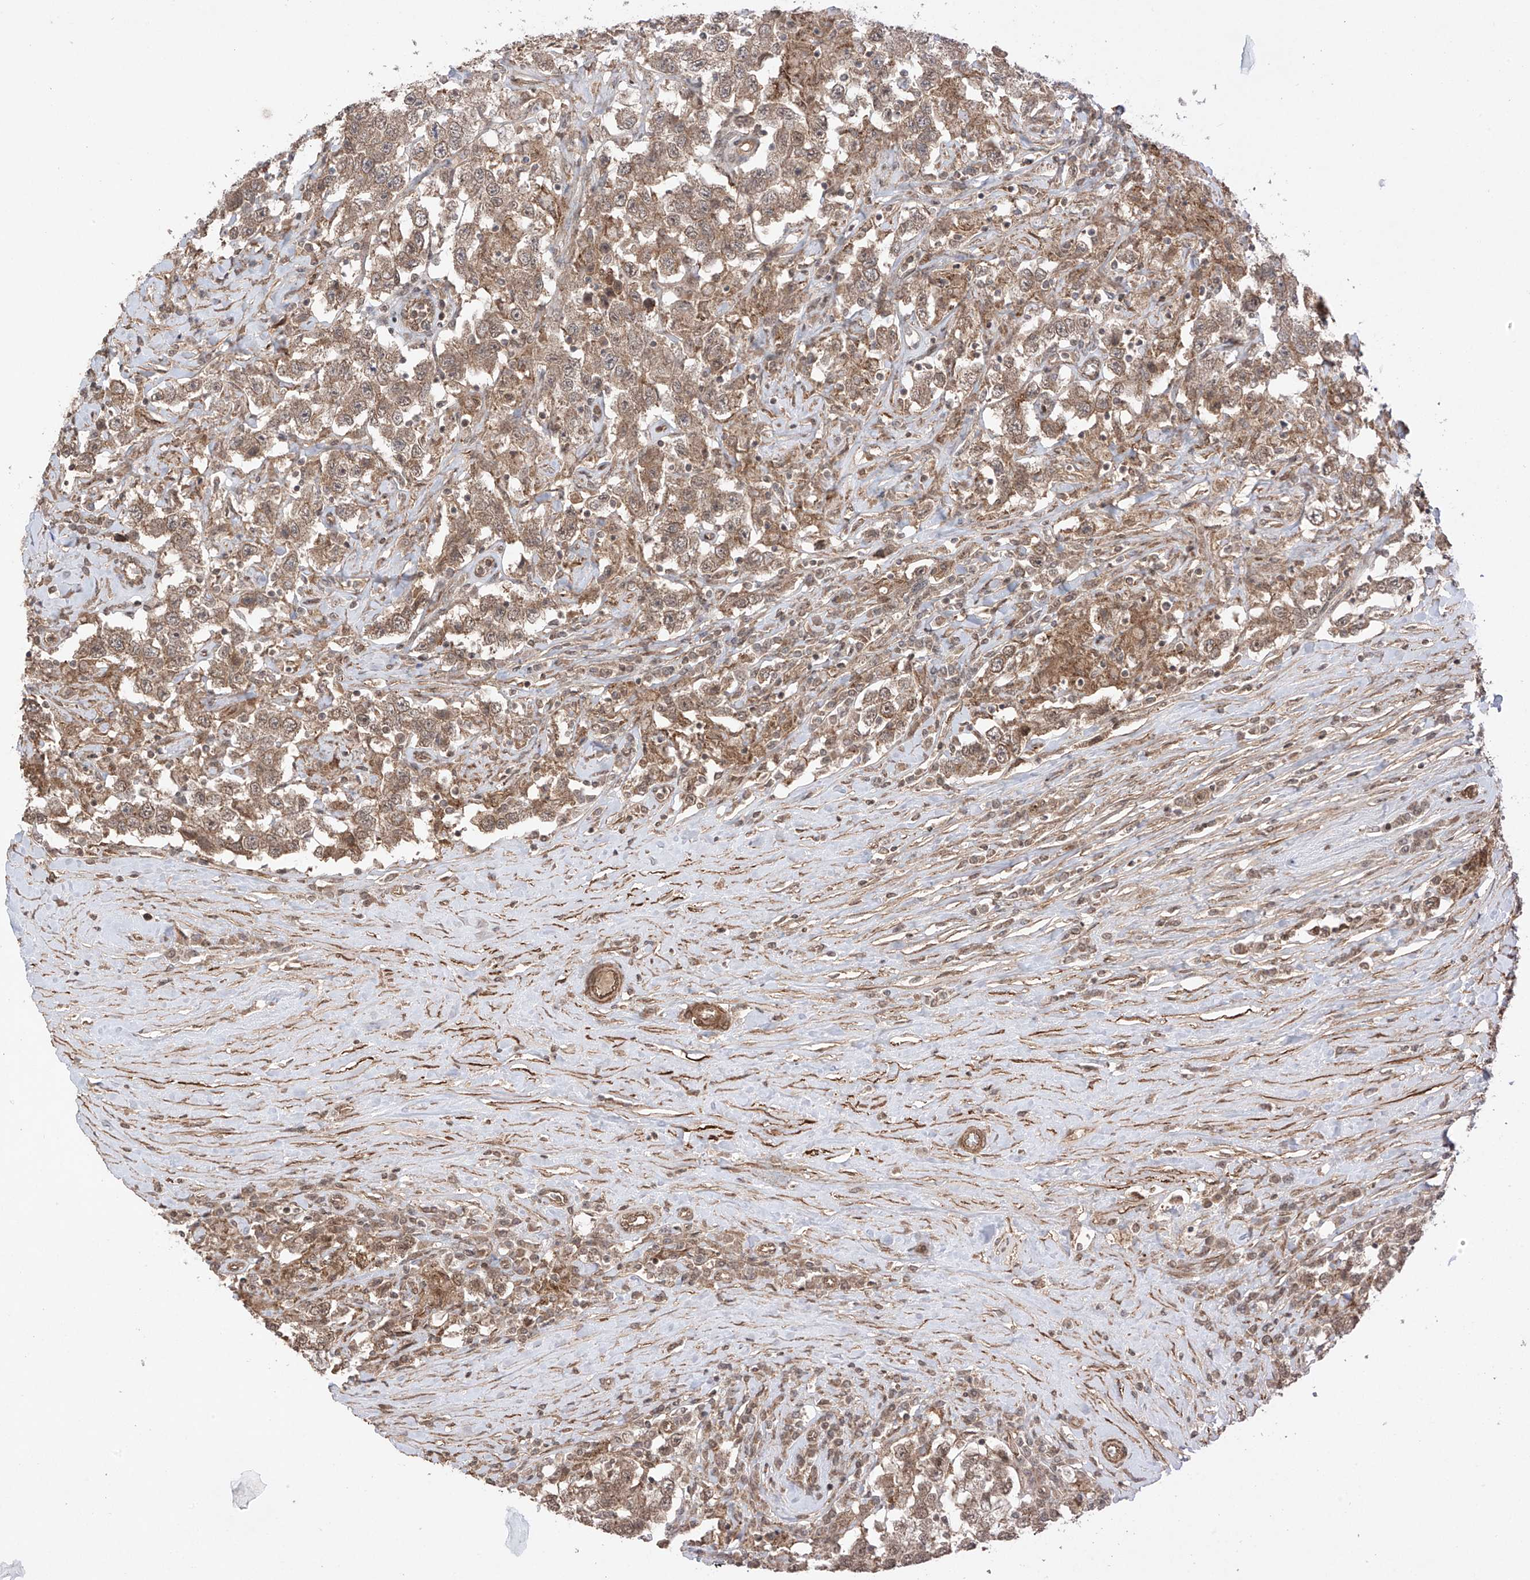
{"staining": {"intensity": "moderate", "quantity": "25%-75%", "location": "cytoplasmic/membranous"}, "tissue": "testis cancer", "cell_type": "Tumor cells", "image_type": "cancer", "snomed": [{"axis": "morphology", "description": "Seminoma, NOS"}, {"axis": "topography", "description": "Testis"}], "caption": "A histopathology image showing moderate cytoplasmic/membranous staining in about 25%-75% of tumor cells in testis seminoma, as visualized by brown immunohistochemical staining.", "gene": "ABCD1", "patient": {"sex": "male", "age": 41}}